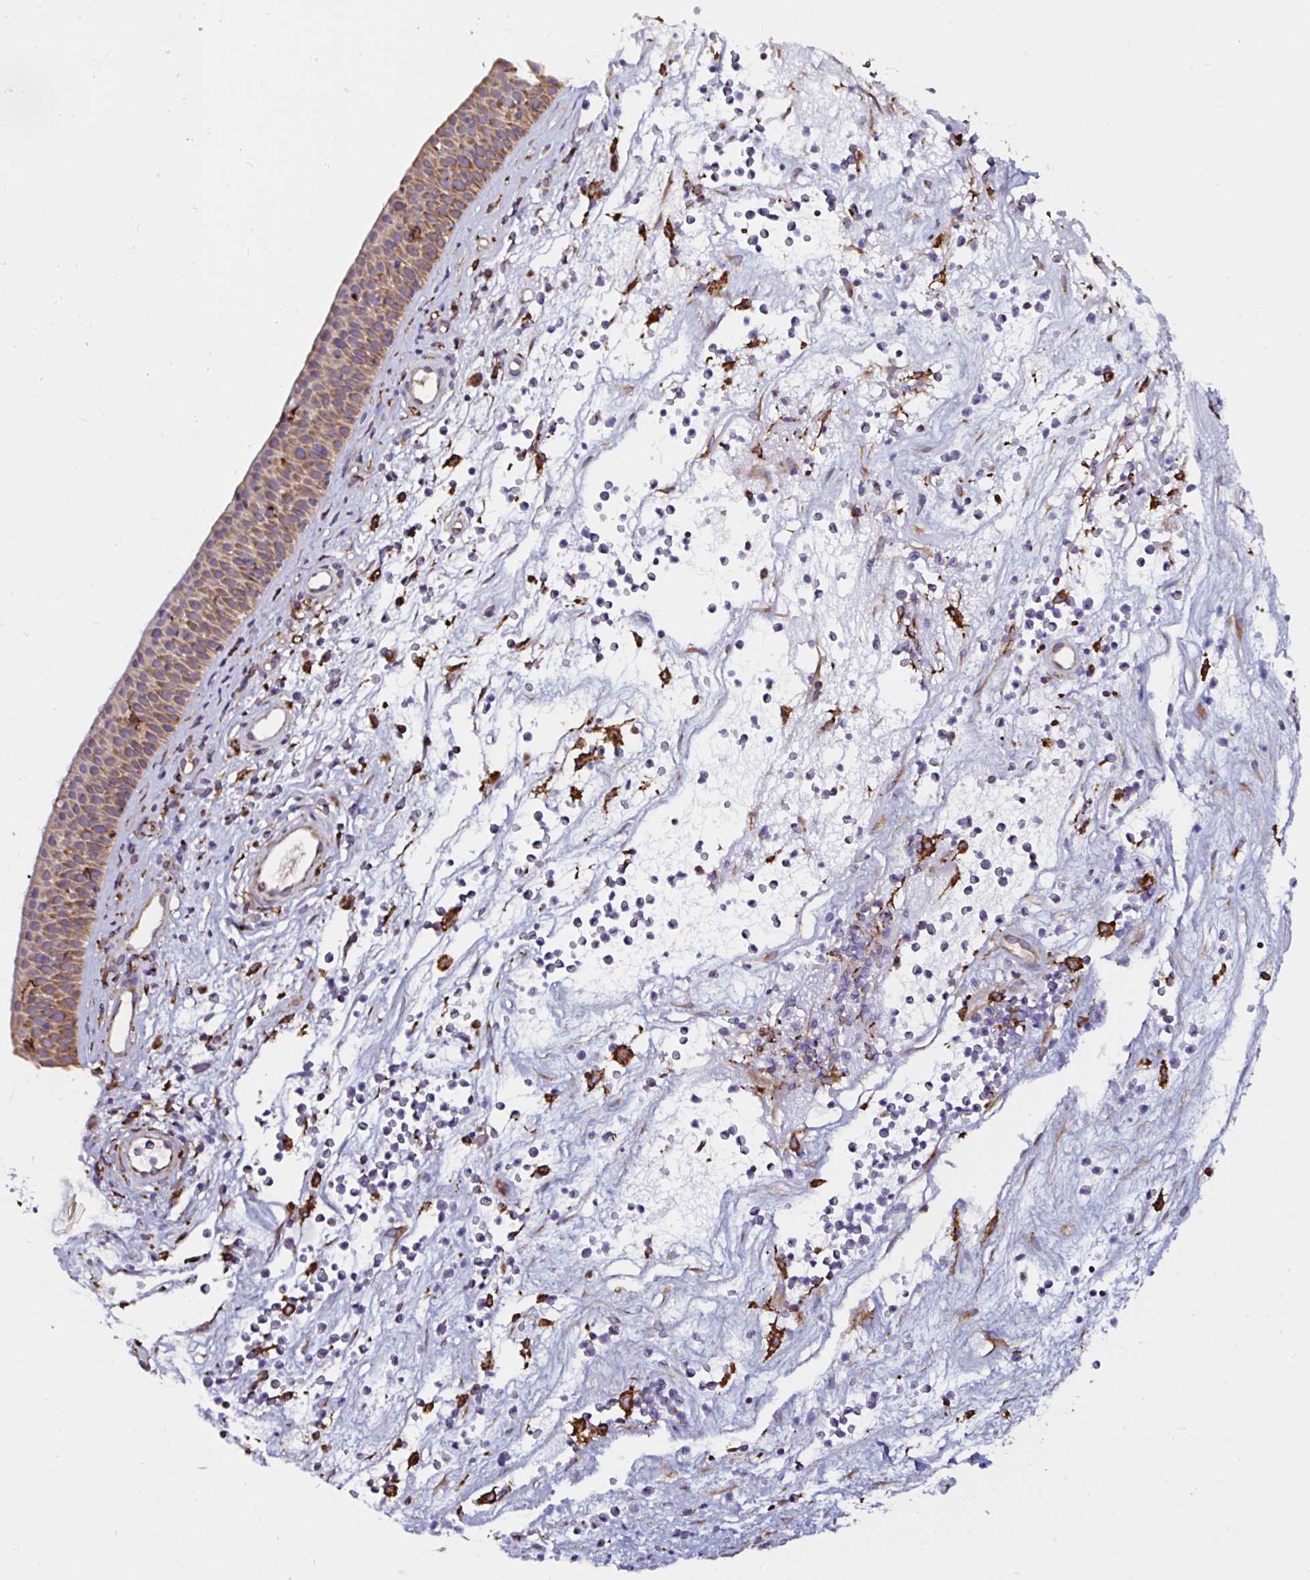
{"staining": {"intensity": "moderate", "quantity": "25%-75%", "location": "cytoplasmic/membranous"}, "tissue": "nasopharynx", "cell_type": "Respiratory epithelial cells", "image_type": "normal", "snomed": [{"axis": "morphology", "description": "Normal tissue, NOS"}, {"axis": "topography", "description": "Nasopharynx"}], "caption": "Nasopharynx stained with a protein marker exhibits moderate staining in respiratory epithelial cells.", "gene": "MSR1", "patient": {"sex": "male", "age": 56}}